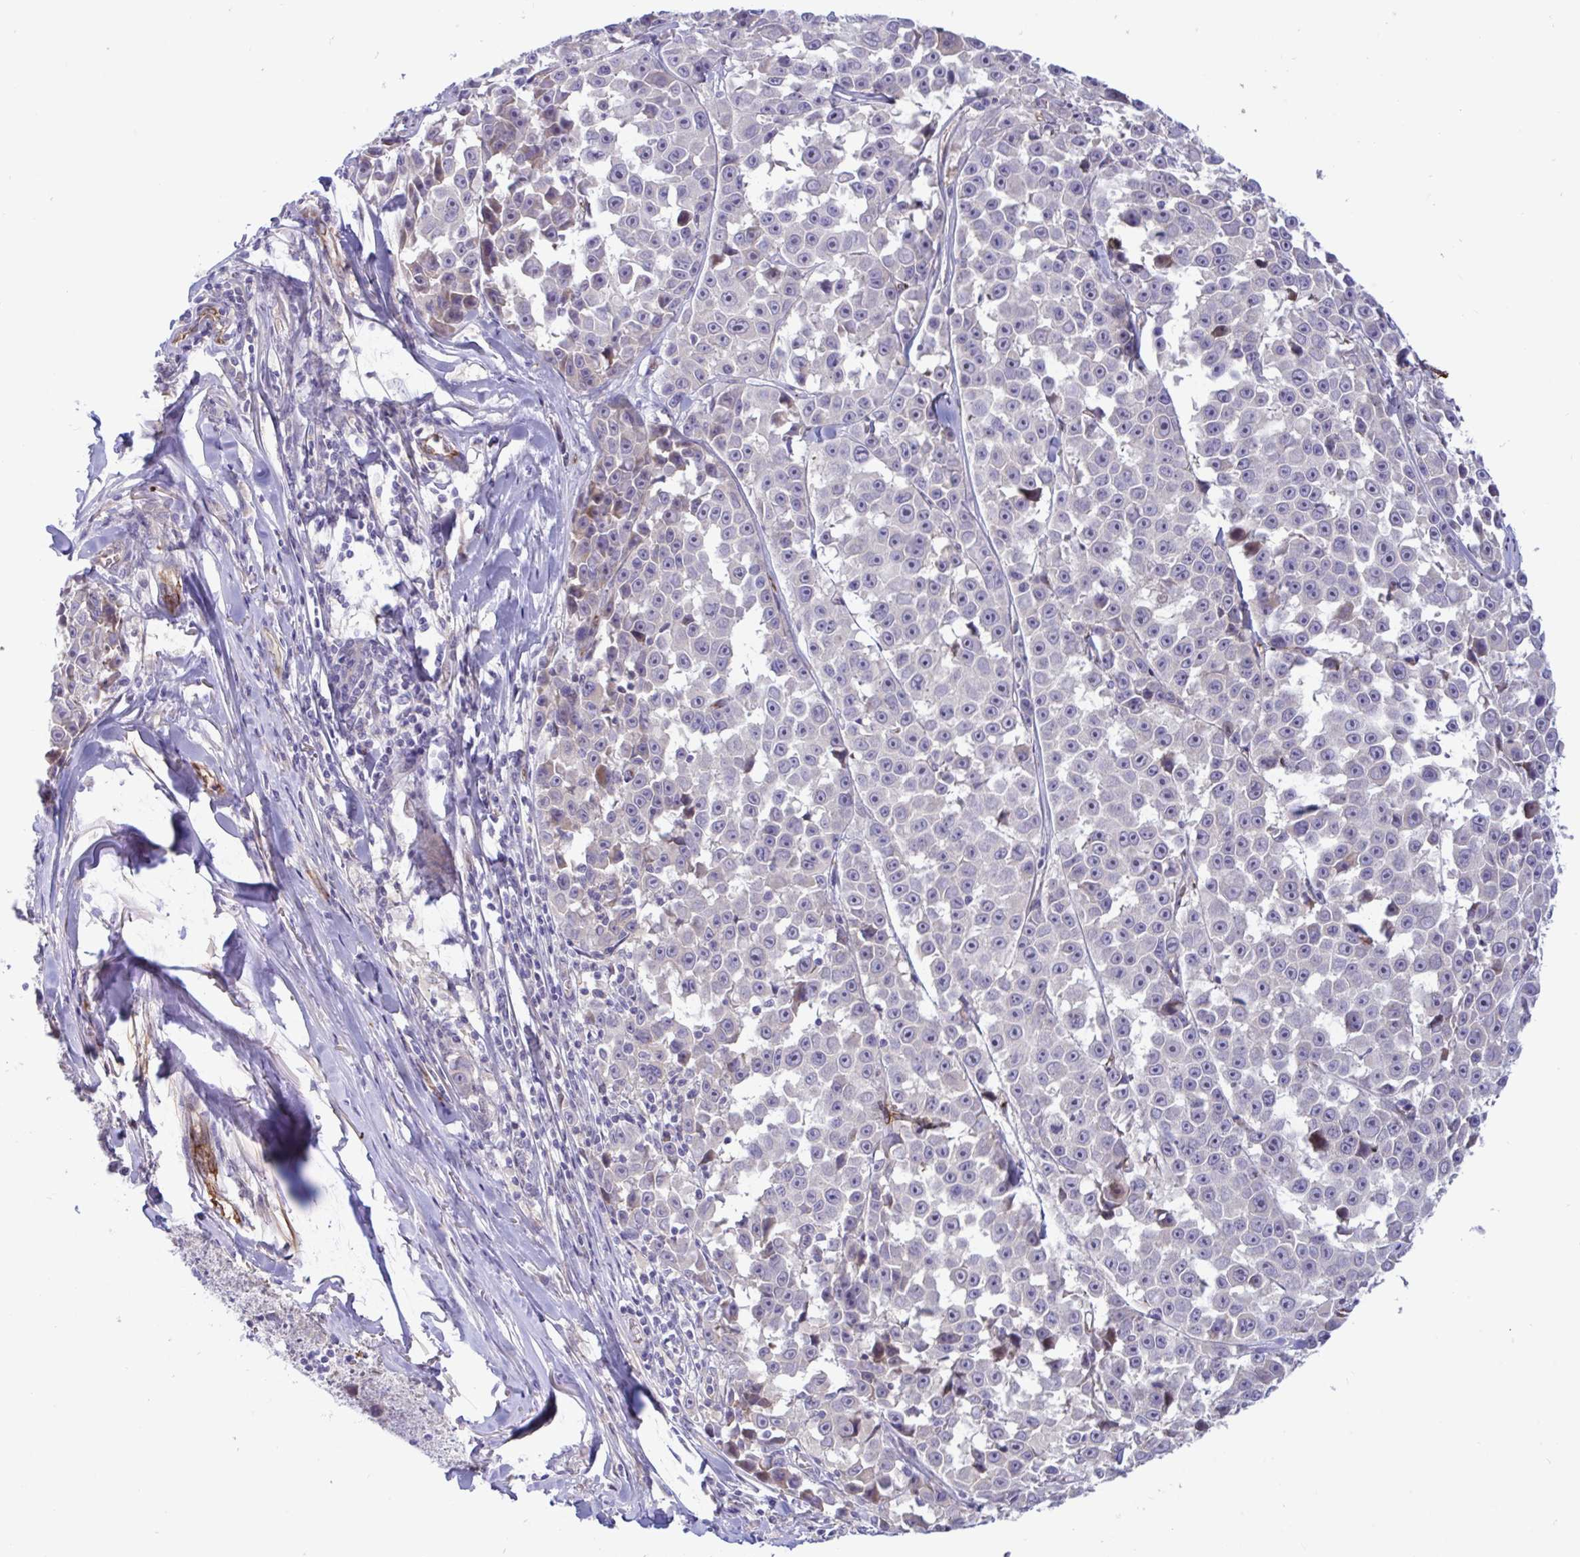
{"staining": {"intensity": "negative", "quantity": "none", "location": "none"}, "tissue": "melanoma", "cell_type": "Tumor cells", "image_type": "cancer", "snomed": [{"axis": "morphology", "description": "Malignant melanoma, NOS"}, {"axis": "topography", "description": "Skin"}], "caption": "Melanoma stained for a protein using immunohistochemistry (IHC) displays no expression tumor cells.", "gene": "IL37", "patient": {"sex": "female", "age": 66}}